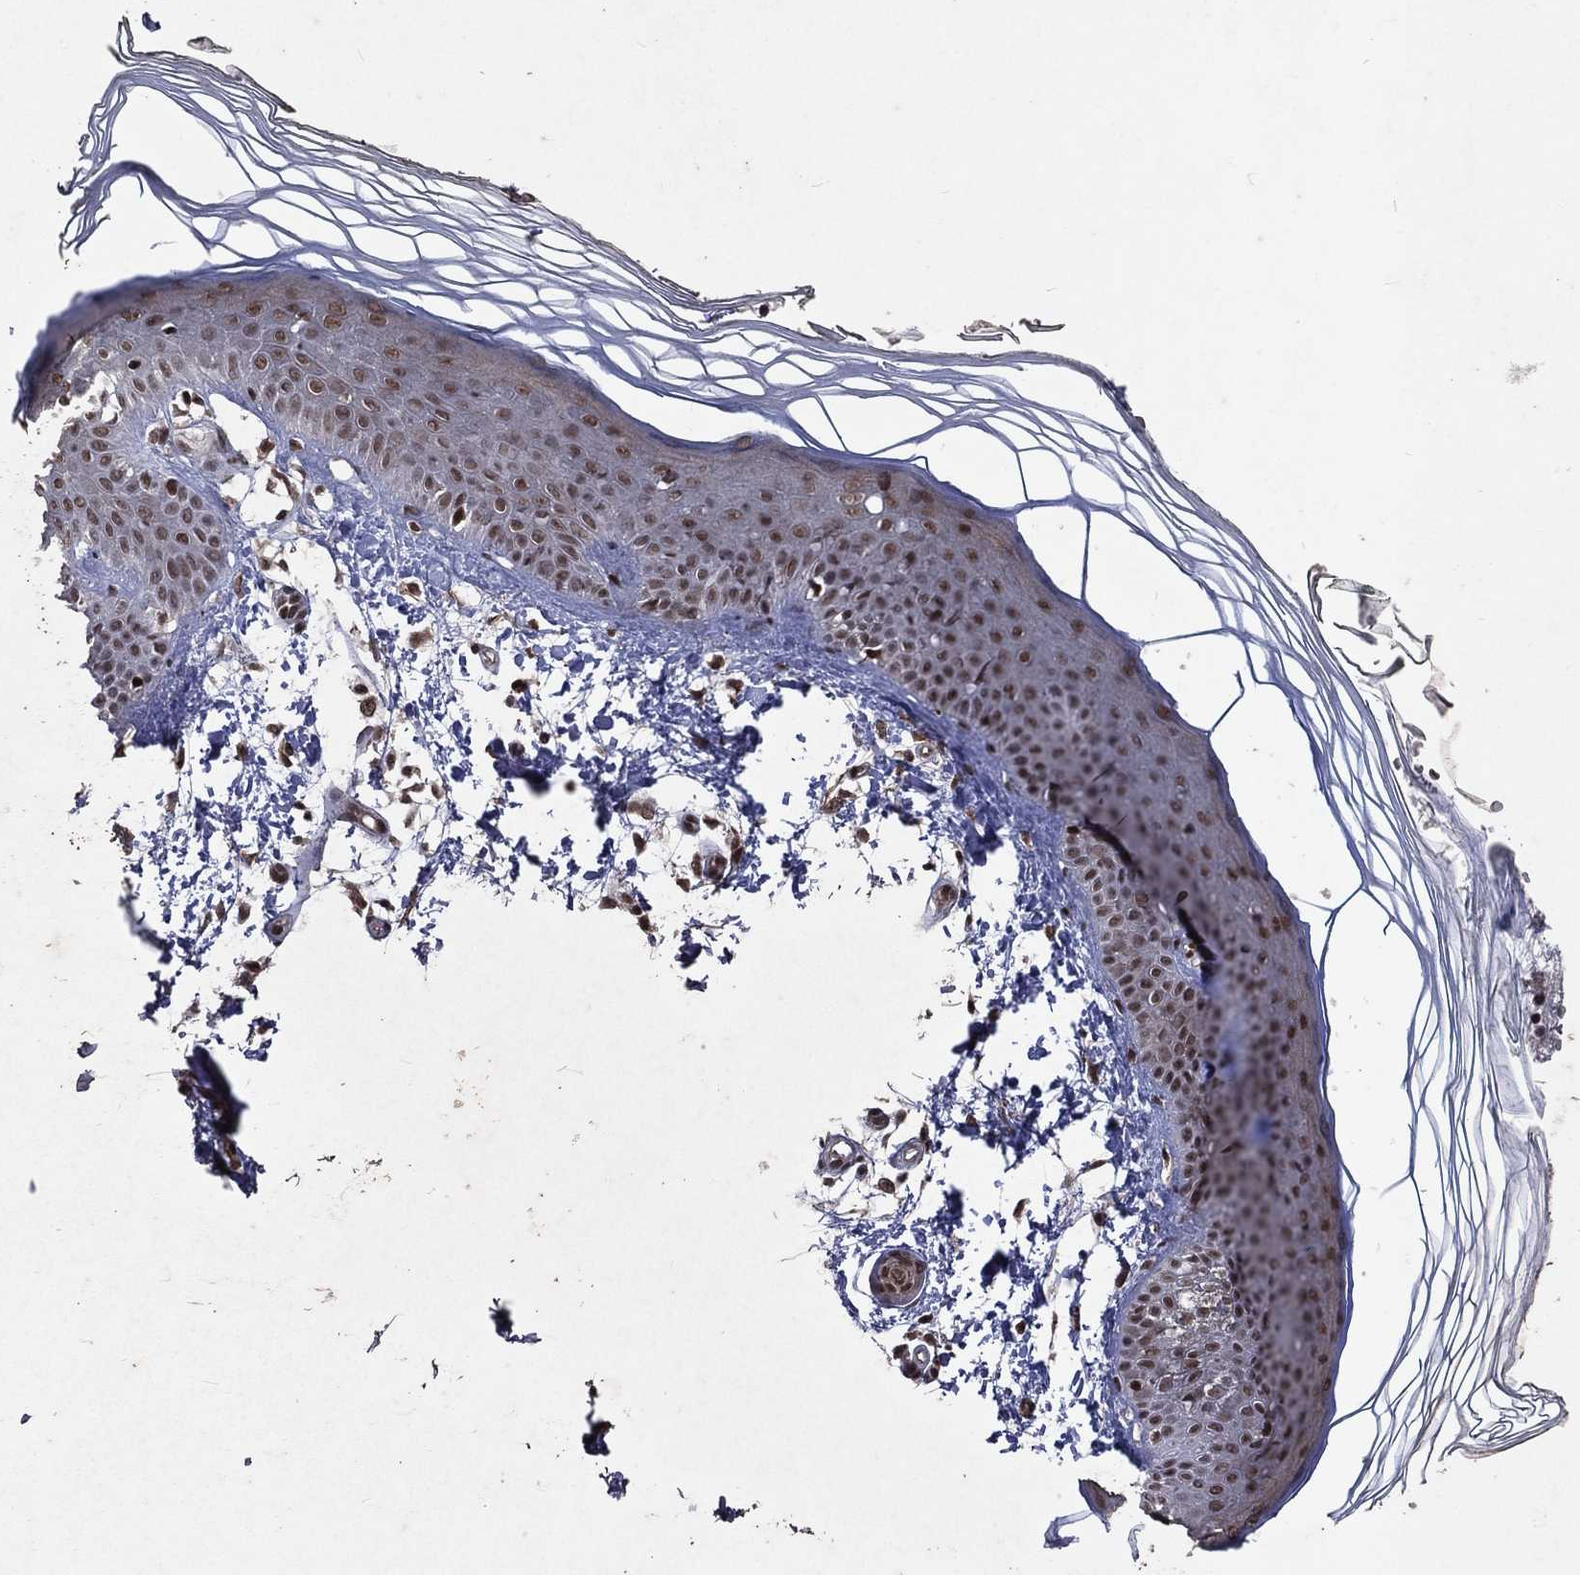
{"staining": {"intensity": "weak", "quantity": "25%-75%", "location": "cytoplasmic/membranous"}, "tissue": "skin", "cell_type": "Fibroblasts", "image_type": "normal", "snomed": [{"axis": "morphology", "description": "Normal tissue, NOS"}, {"axis": "topography", "description": "Skin"}], "caption": "Immunohistochemistry histopathology image of benign skin: human skin stained using IHC shows low levels of weak protein expression localized specifically in the cytoplasmic/membranous of fibroblasts, appearing as a cytoplasmic/membranous brown color.", "gene": "DMAP1", "patient": {"sex": "female", "age": 62}}